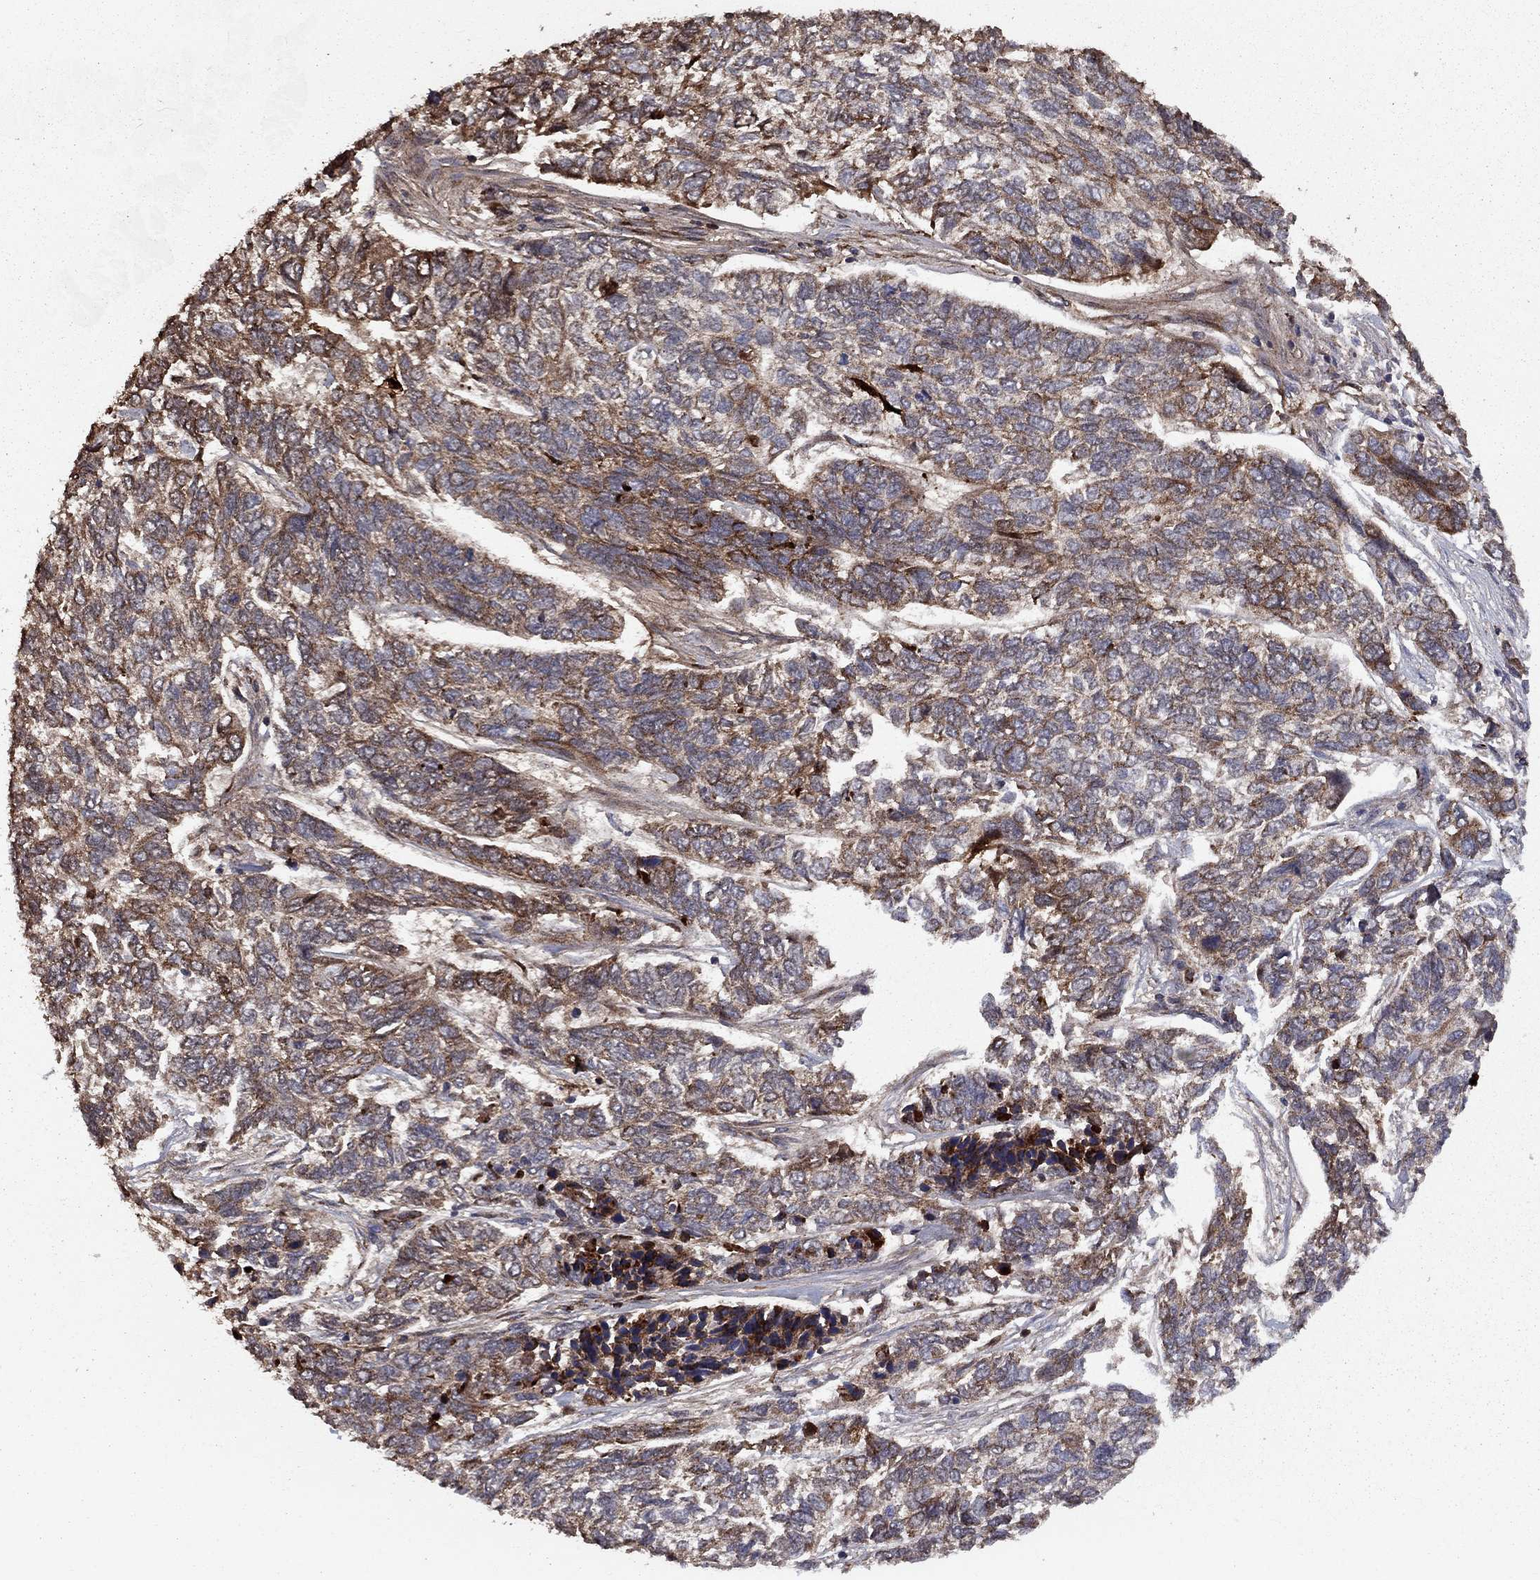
{"staining": {"intensity": "moderate", "quantity": "25%-75%", "location": "cytoplasmic/membranous"}, "tissue": "skin cancer", "cell_type": "Tumor cells", "image_type": "cancer", "snomed": [{"axis": "morphology", "description": "Basal cell carcinoma"}, {"axis": "topography", "description": "Skin"}], "caption": "The micrograph reveals staining of basal cell carcinoma (skin), revealing moderate cytoplasmic/membranous protein staining (brown color) within tumor cells.", "gene": "COL18A1", "patient": {"sex": "female", "age": 65}}